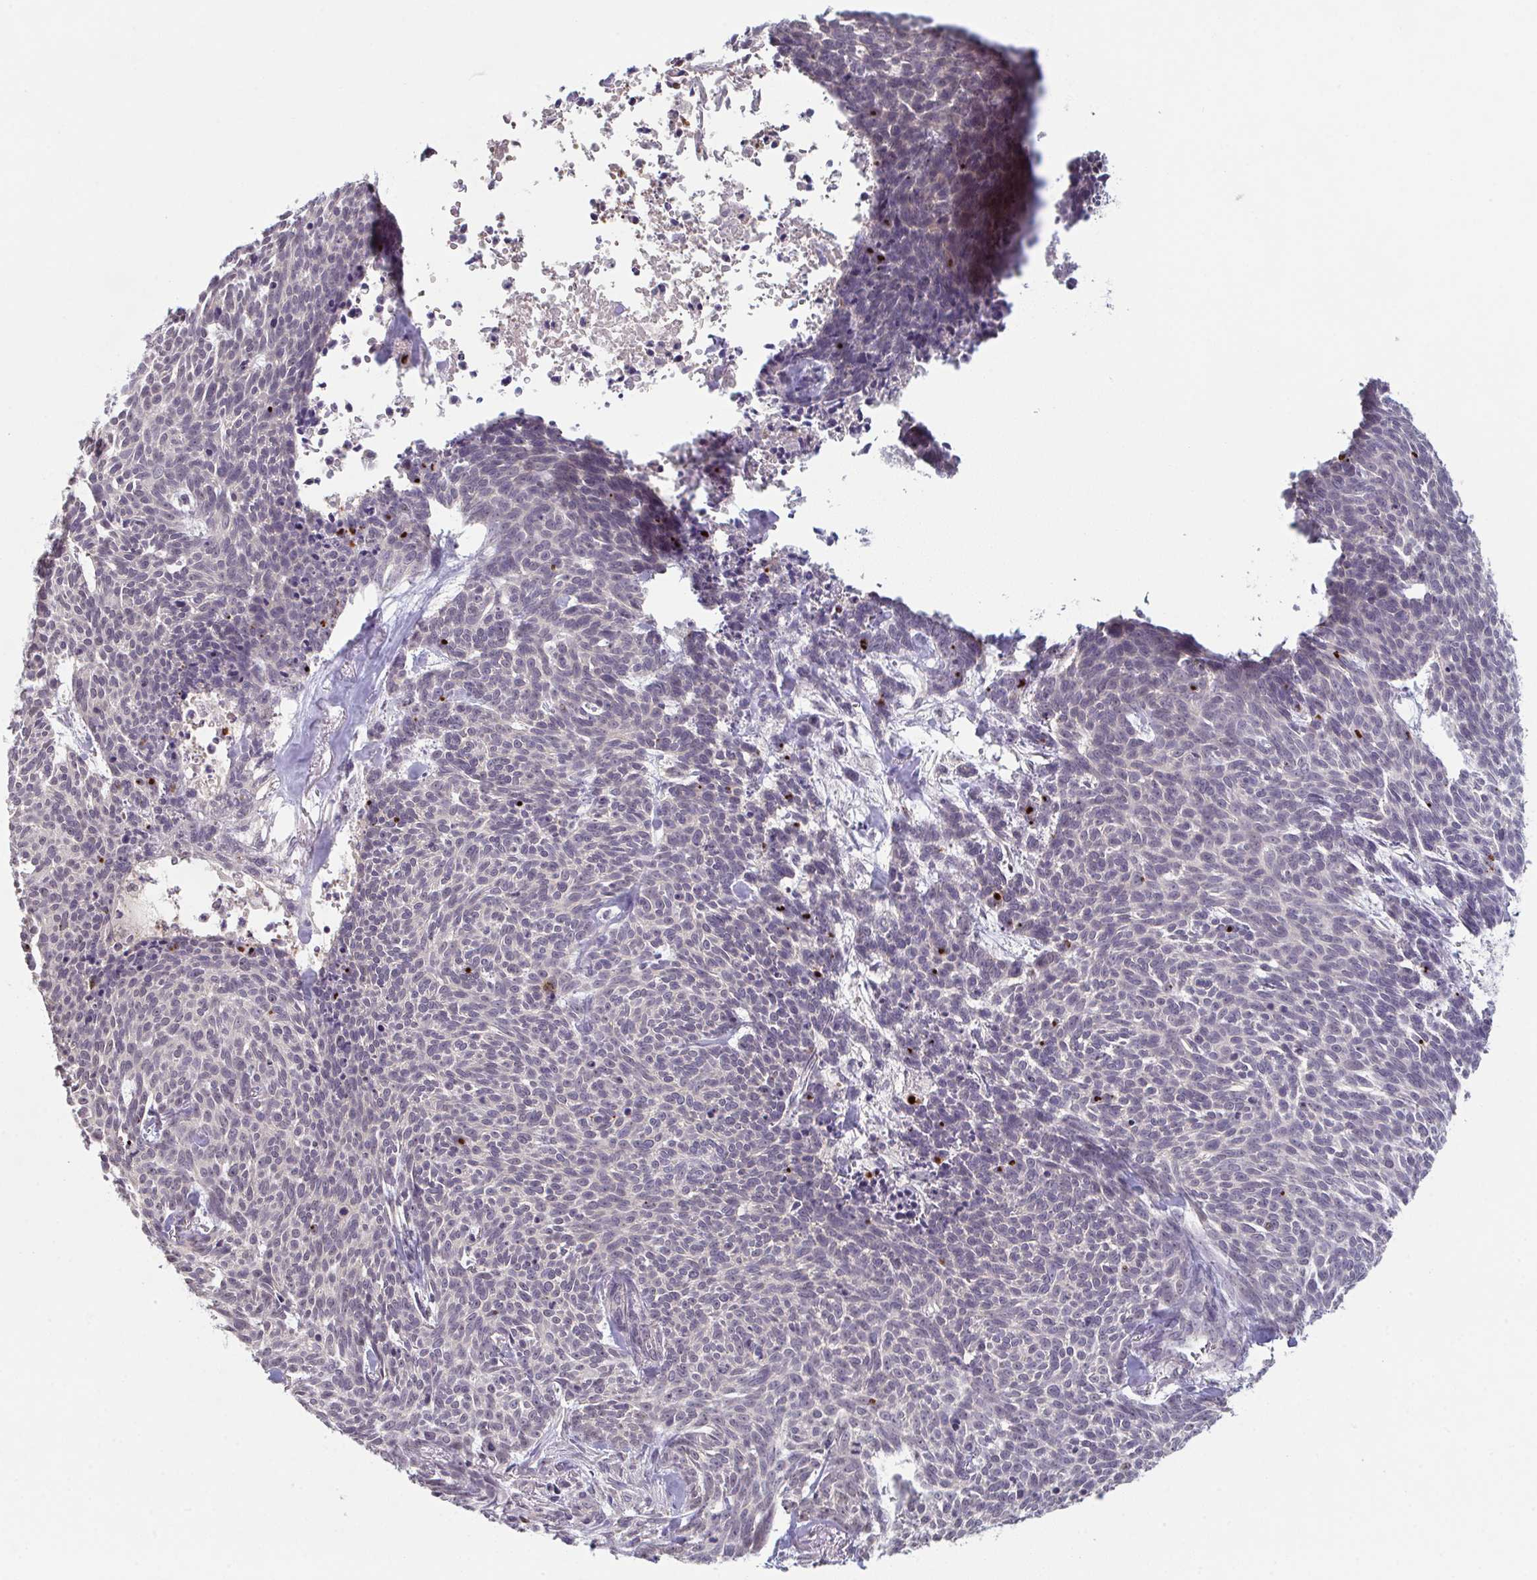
{"staining": {"intensity": "negative", "quantity": "none", "location": "none"}, "tissue": "skin cancer", "cell_type": "Tumor cells", "image_type": "cancer", "snomed": [{"axis": "morphology", "description": "Basal cell carcinoma"}, {"axis": "topography", "description": "Skin"}], "caption": "Basal cell carcinoma (skin) was stained to show a protein in brown. There is no significant staining in tumor cells. The staining was performed using DAB (3,3'-diaminobenzidine) to visualize the protein expression in brown, while the nuclei were stained in blue with hematoxylin (Magnification: 20x).", "gene": "ZNF214", "patient": {"sex": "female", "age": 93}}